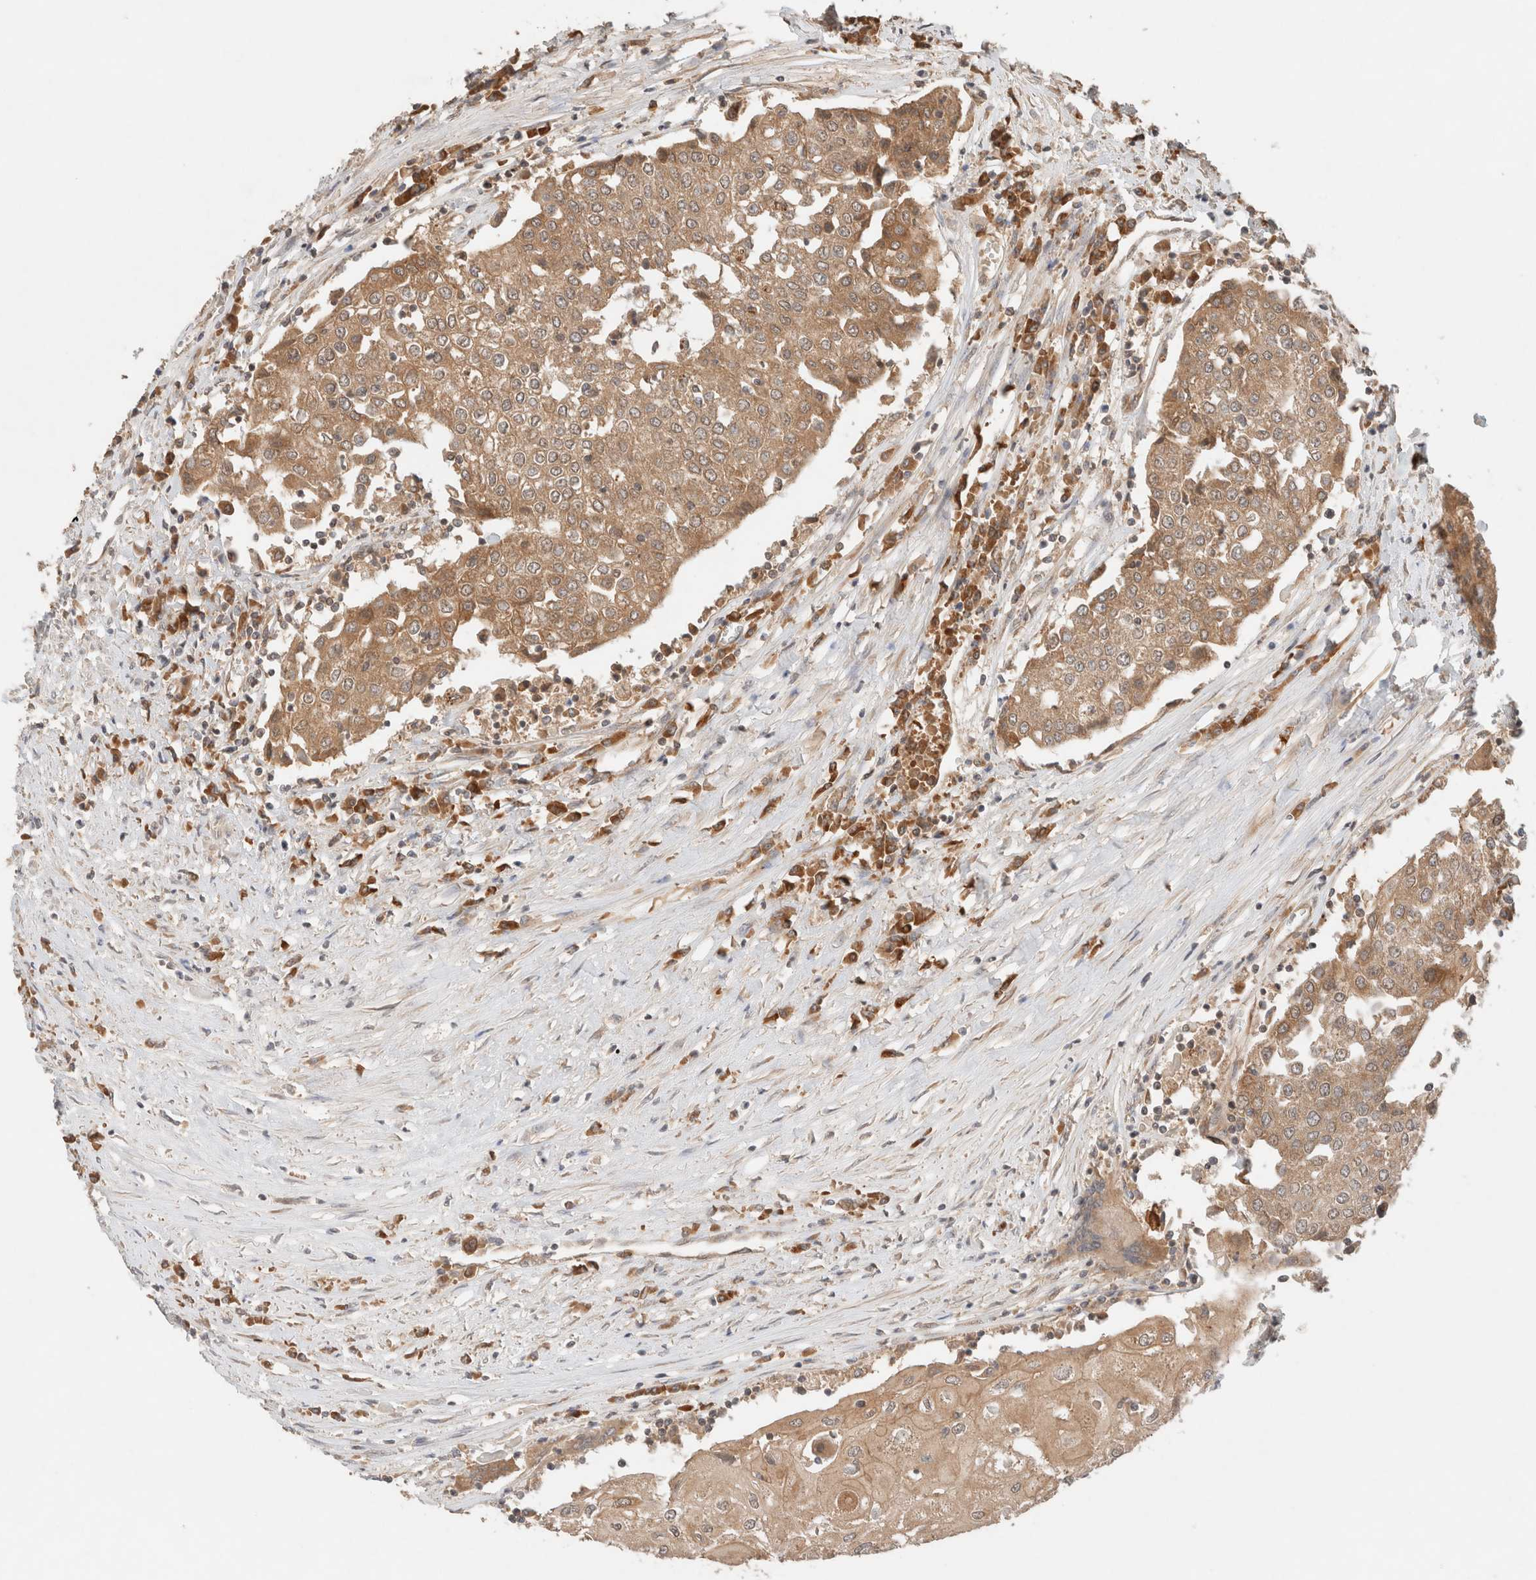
{"staining": {"intensity": "moderate", "quantity": ">75%", "location": "cytoplasmic/membranous"}, "tissue": "urothelial cancer", "cell_type": "Tumor cells", "image_type": "cancer", "snomed": [{"axis": "morphology", "description": "Urothelial carcinoma, High grade"}, {"axis": "topography", "description": "Urinary bladder"}], "caption": "Immunohistochemical staining of high-grade urothelial carcinoma displays moderate cytoplasmic/membranous protein positivity in about >75% of tumor cells.", "gene": "ARFGEF2", "patient": {"sex": "female", "age": 85}}